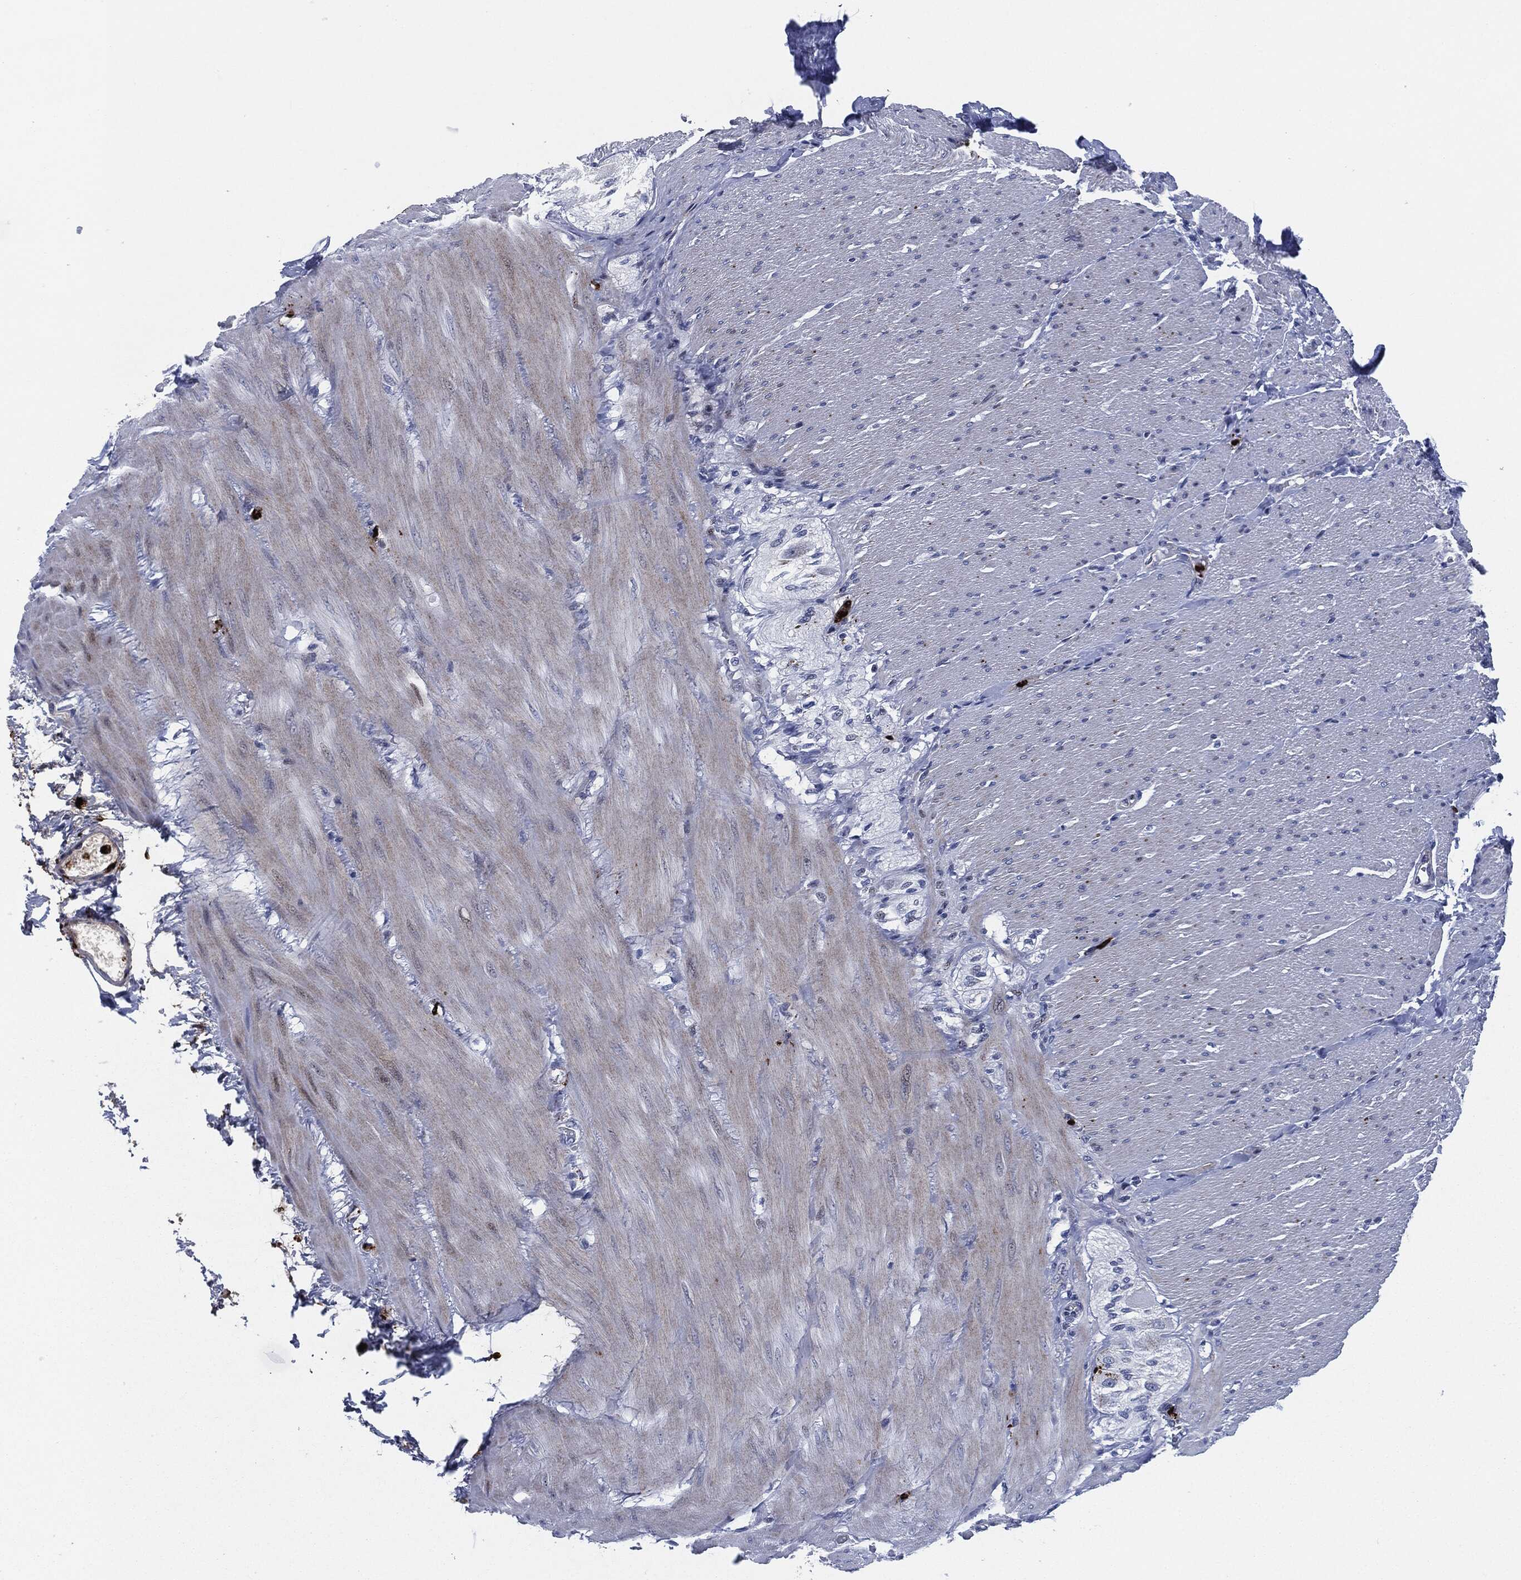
{"staining": {"intensity": "negative", "quantity": "none", "location": "none"}, "tissue": "adipose tissue", "cell_type": "Adipocytes", "image_type": "normal", "snomed": [{"axis": "morphology", "description": "Normal tissue, NOS"}, {"axis": "topography", "description": "Smooth muscle"}, {"axis": "topography", "description": "Duodenum"}, {"axis": "topography", "description": "Peripheral nerve tissue"}], "caption": "Immunohistochemical staining of unremarkable human adipose tissue exhibits no significant staining in adipocytes.", "gene": "MPO", "patient": {"sex": "female", "age": 61}}